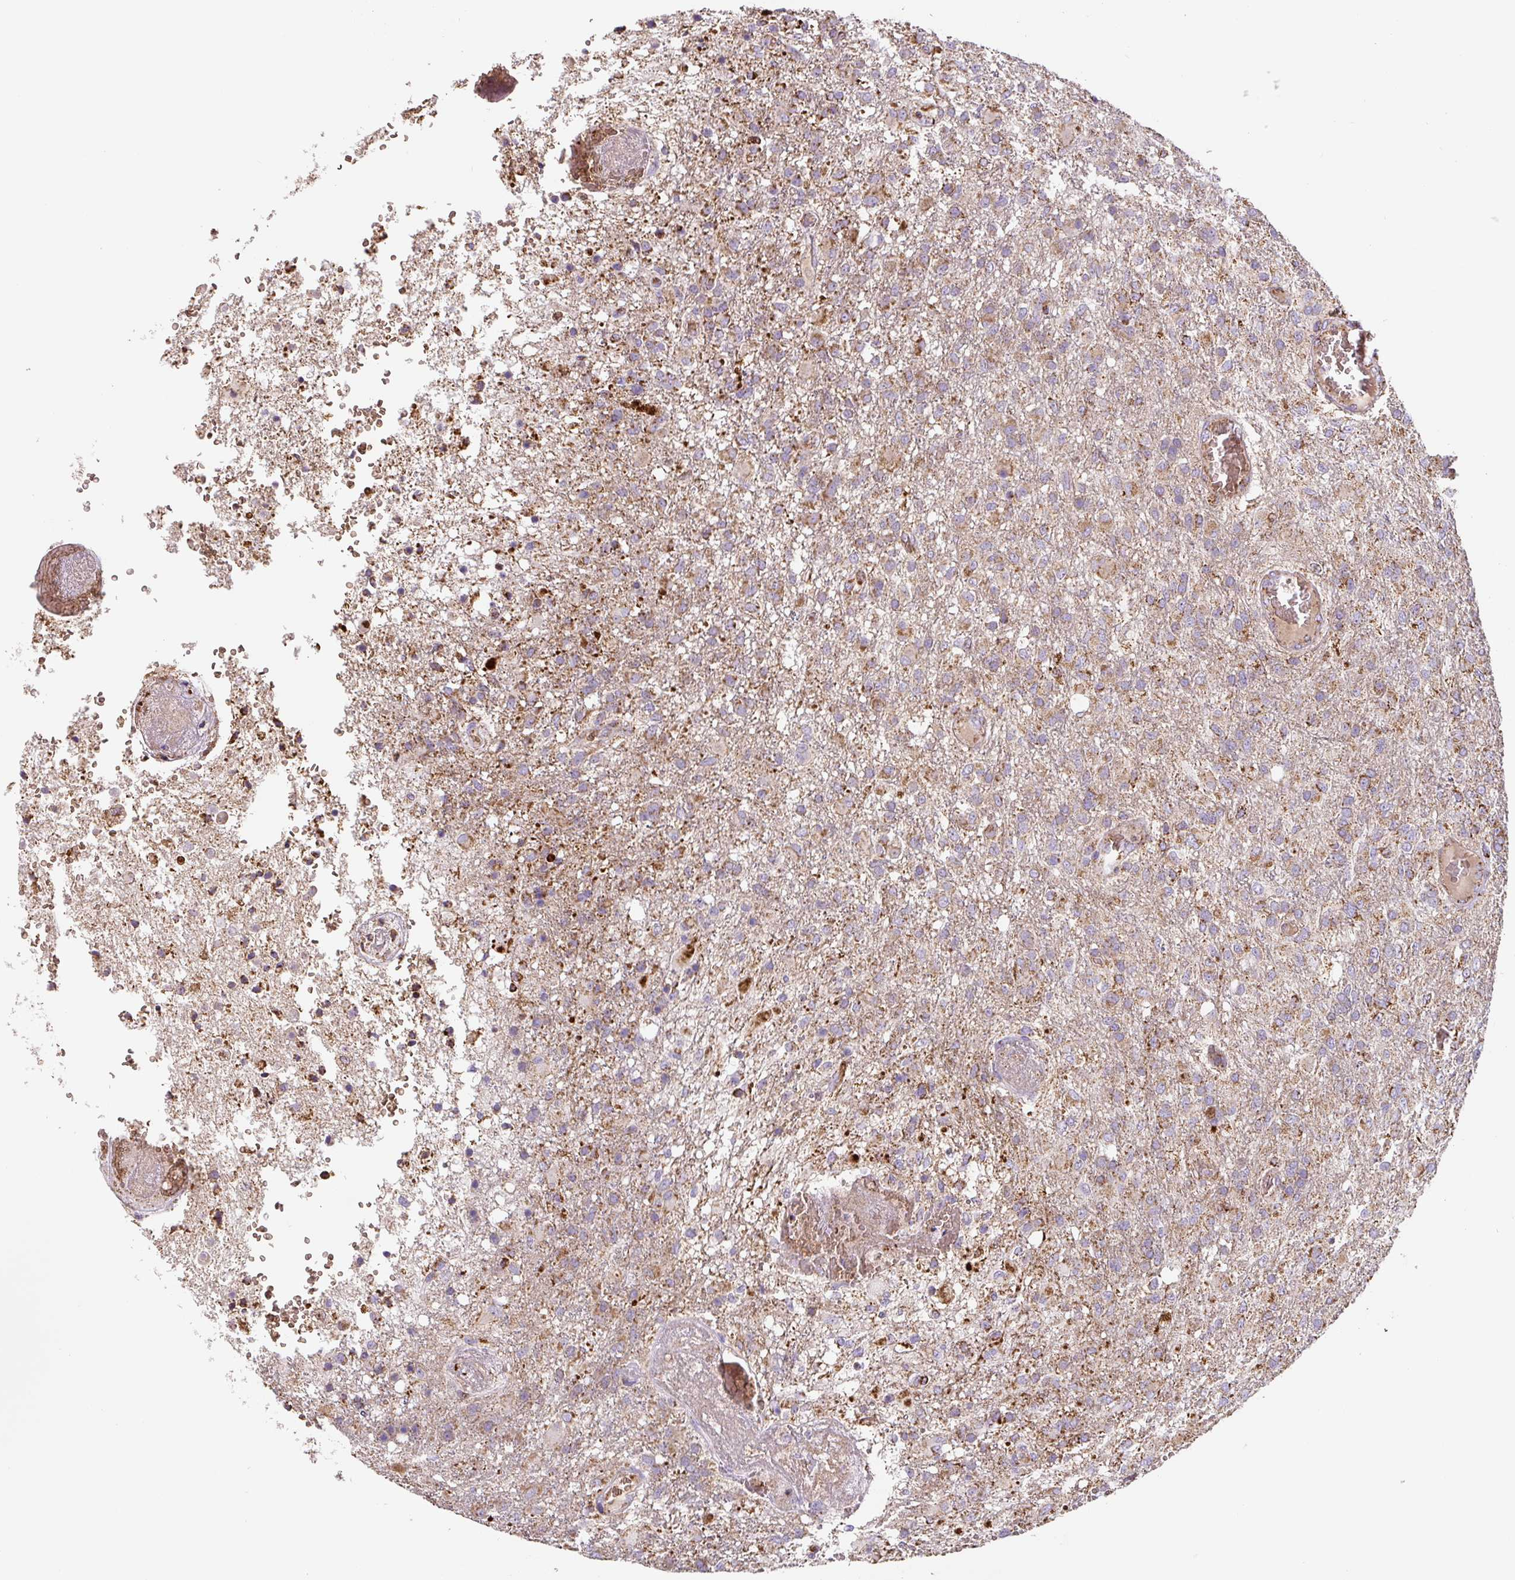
{"staining": {"intensity": "moderate", "quantity": "<25%", "location": "cytoplasmic/membranous"}, "tissue": "glioma", "cell_type": "Tumor cells", "image_type": "cancer", "snomed": [{"axis": "morphology", "description": "Glioma, malignant, High grade"}, {"axis": "topography", "description": "Brain"}], "caption": "About <25% of tumor cells in human glioma demonstrate moderate cytoplasmic/membranous protein expression as visualized by brown immunohistochemical staining.", "gene": "MT-CO2", "patient": {"sex": "female", "age": 74}}